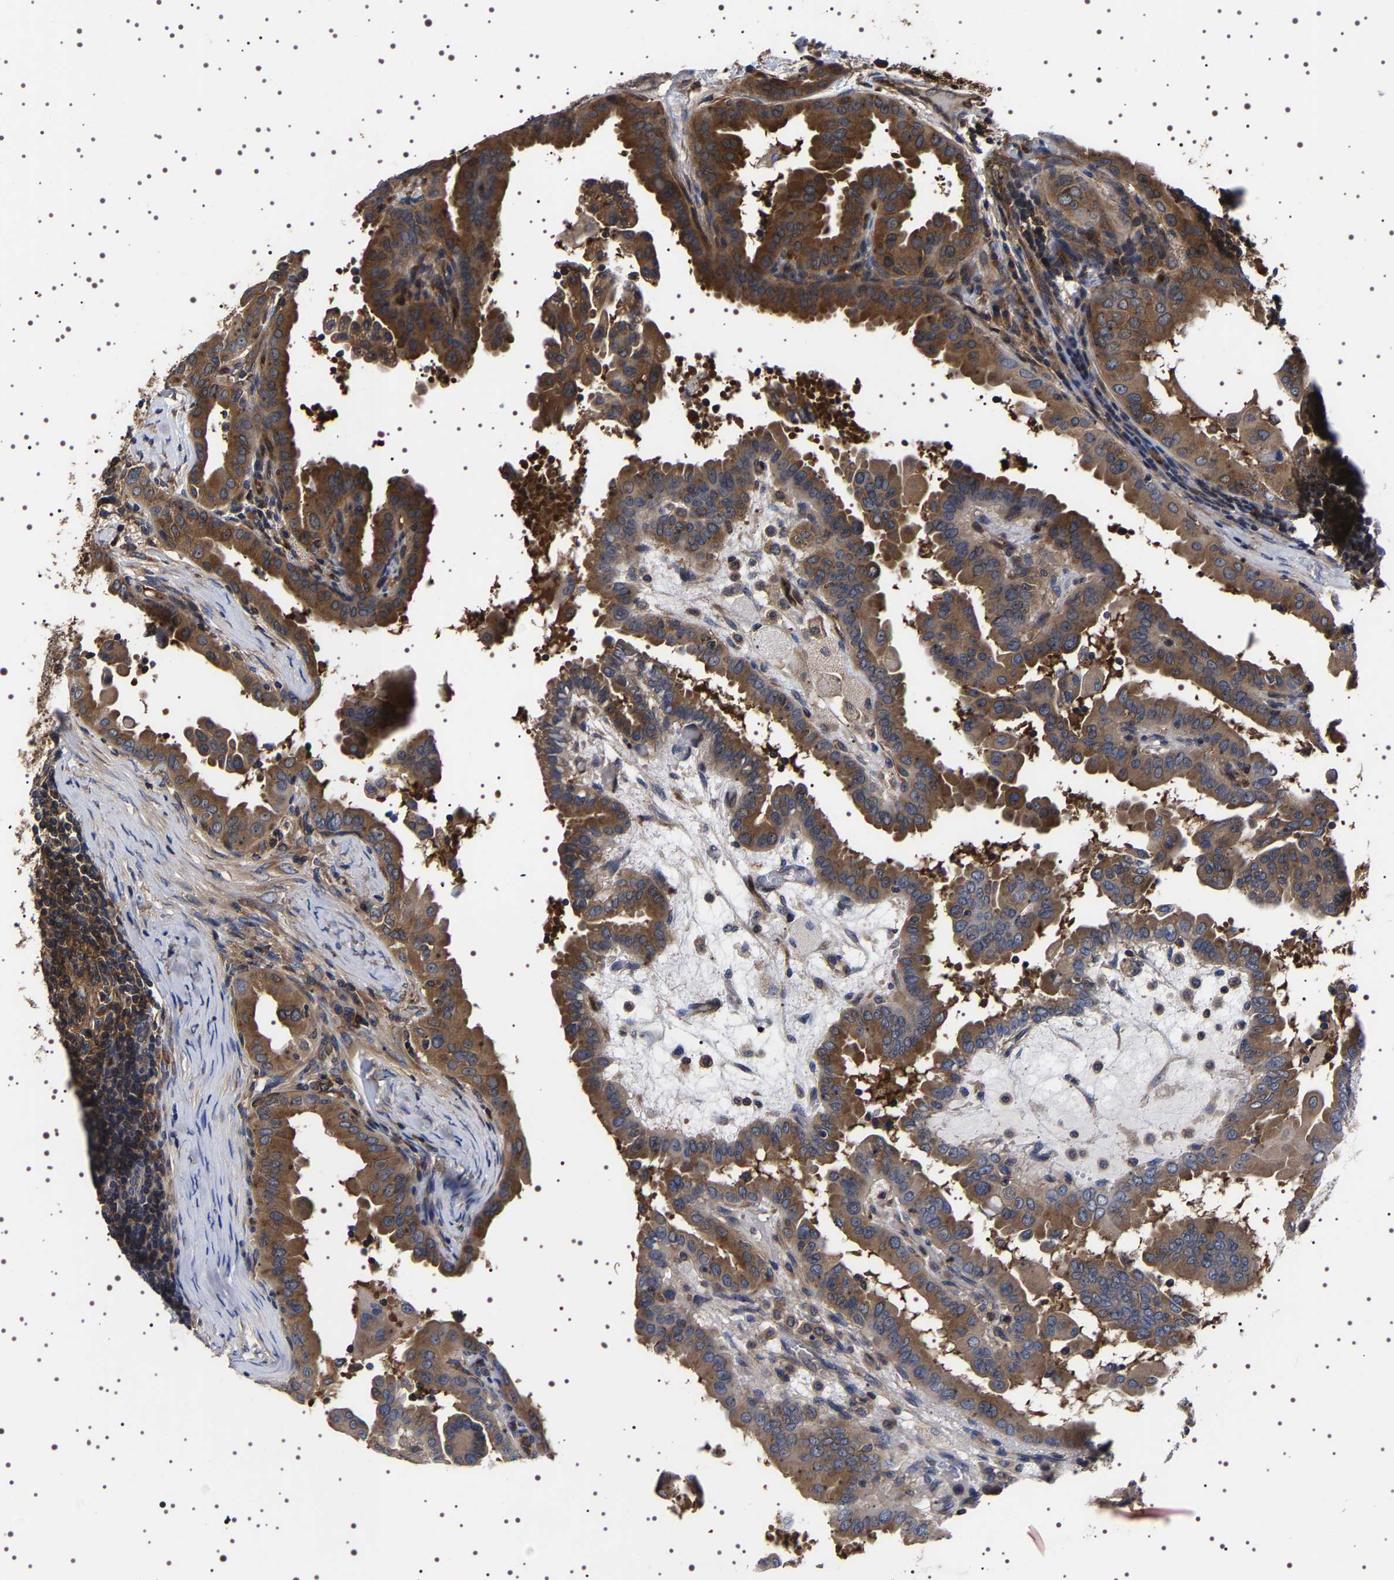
{"staining": {"intensity": "strong", "quantity": "25%-75%", "location": "cytoplasmic/membranous"}, "tissue": "thyroid cancer", "cell_type": "Tumor cells", "image_type": "cancer", "snomed": [{"axis": "morphology", "description": "Papillary adenocarcinoma, NOS"}, {"axis": "topography", "description": "Thyroid gland"}], "caption": "A photomicrograph of thyroid cancer stained for a protein reveals strong cytoplasmic/membranous brown staining in tumor cells.", "gene": "DARS1", "patient": {"sex": "male", "age": 33}}